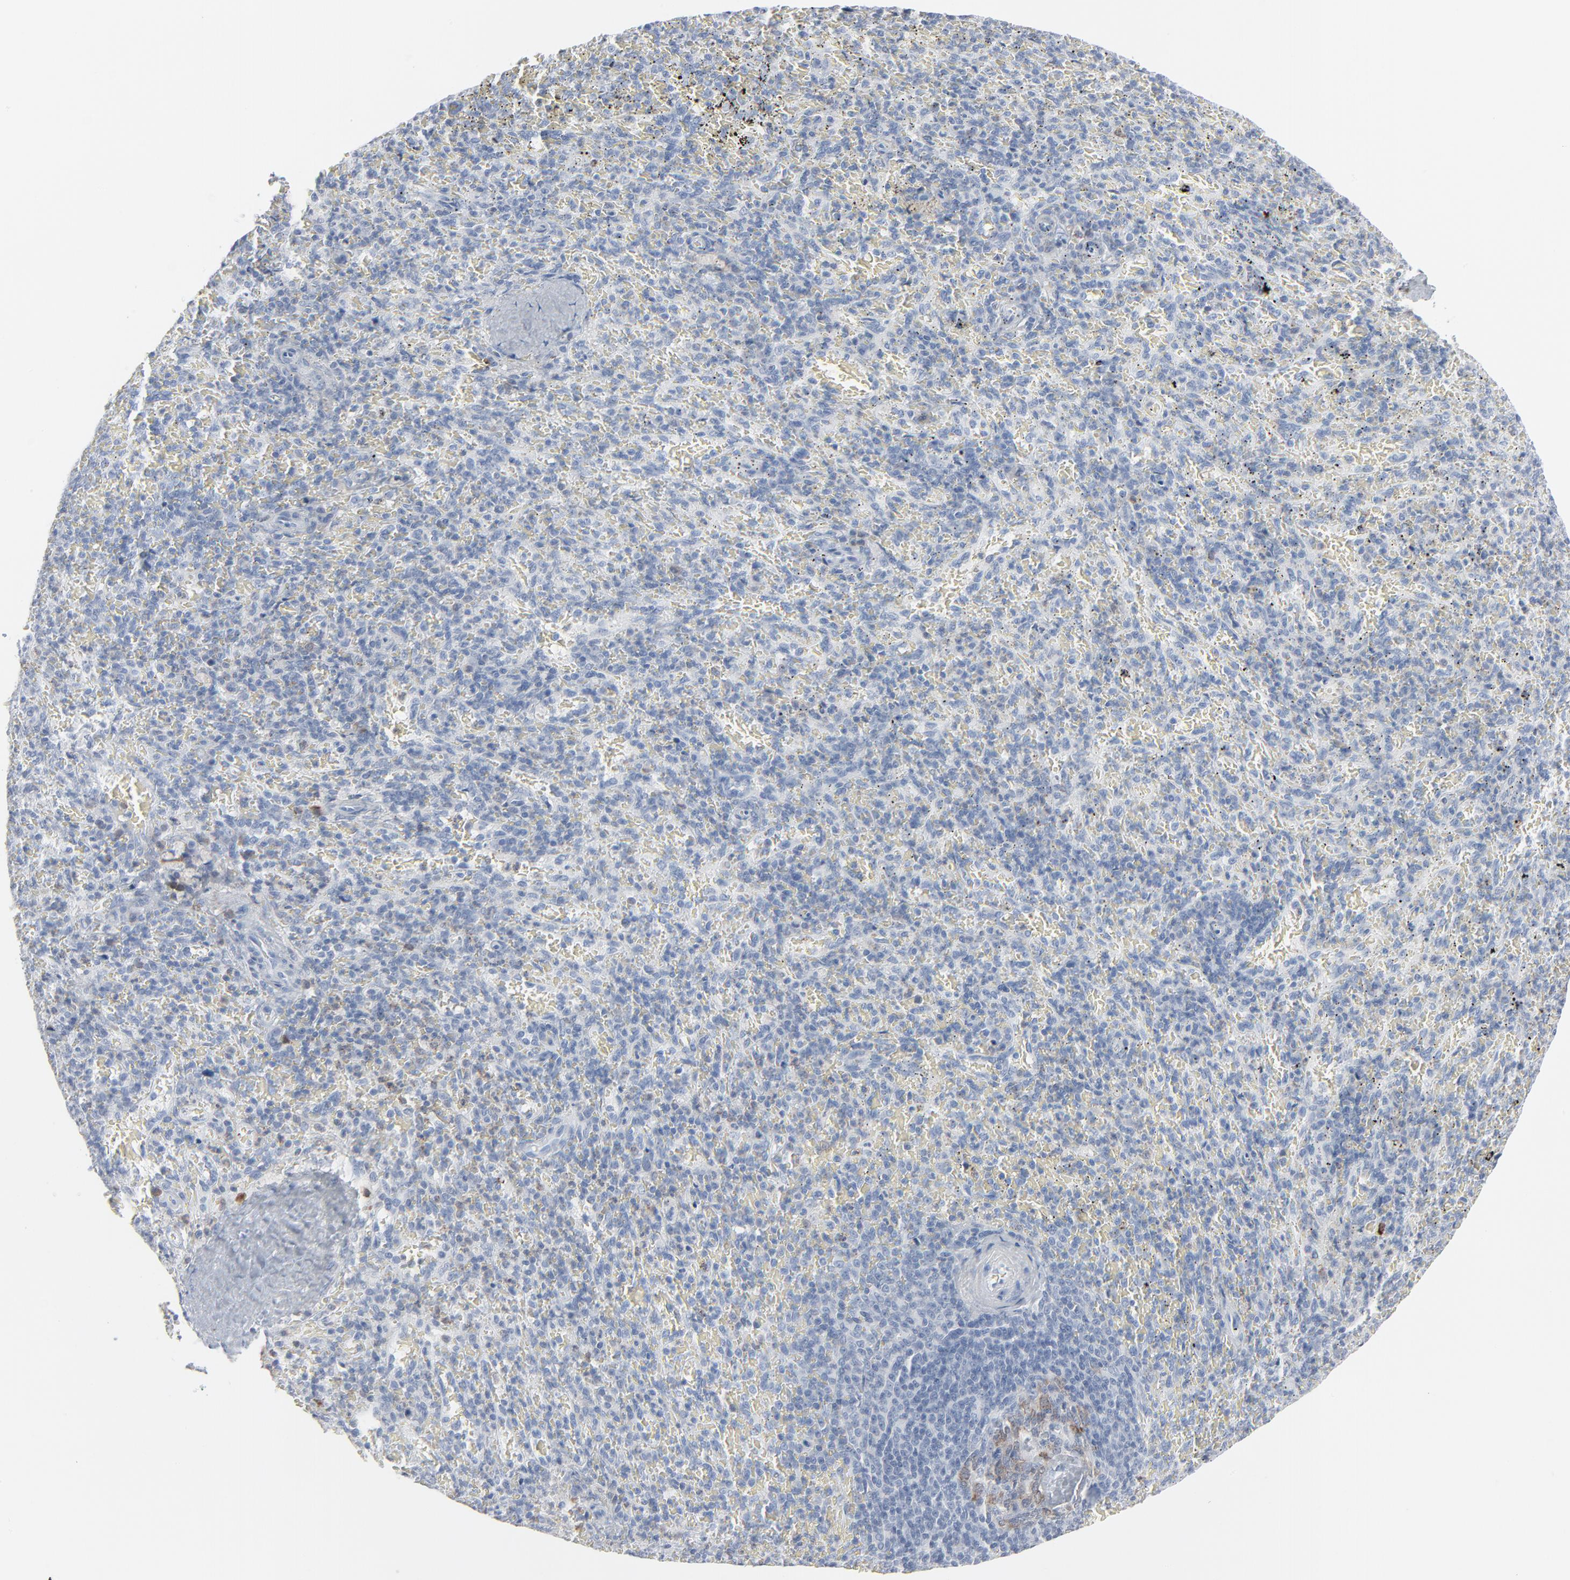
{"staining": {"intensity": "negative", "quantity": "none", "location": "none"}, "tissue": "spleen", "cell_type": "Cells in red pulp", "image_type": "normal", "snomed": [{"axis": "morphology", "description": "Normal tissue, NOS"}, {"axis": "topography", "description": "Spleen"}], "caption": "An image of human spleen is negative for staining in cells in red pulp. (DAB (3,3'-diaminobenzidine) immunohistochemistry (IHC) visualized using brightfield microscopy, high magnification).", "gene": "PHGDH", "patient": {"sex": "female", "age": 43}}